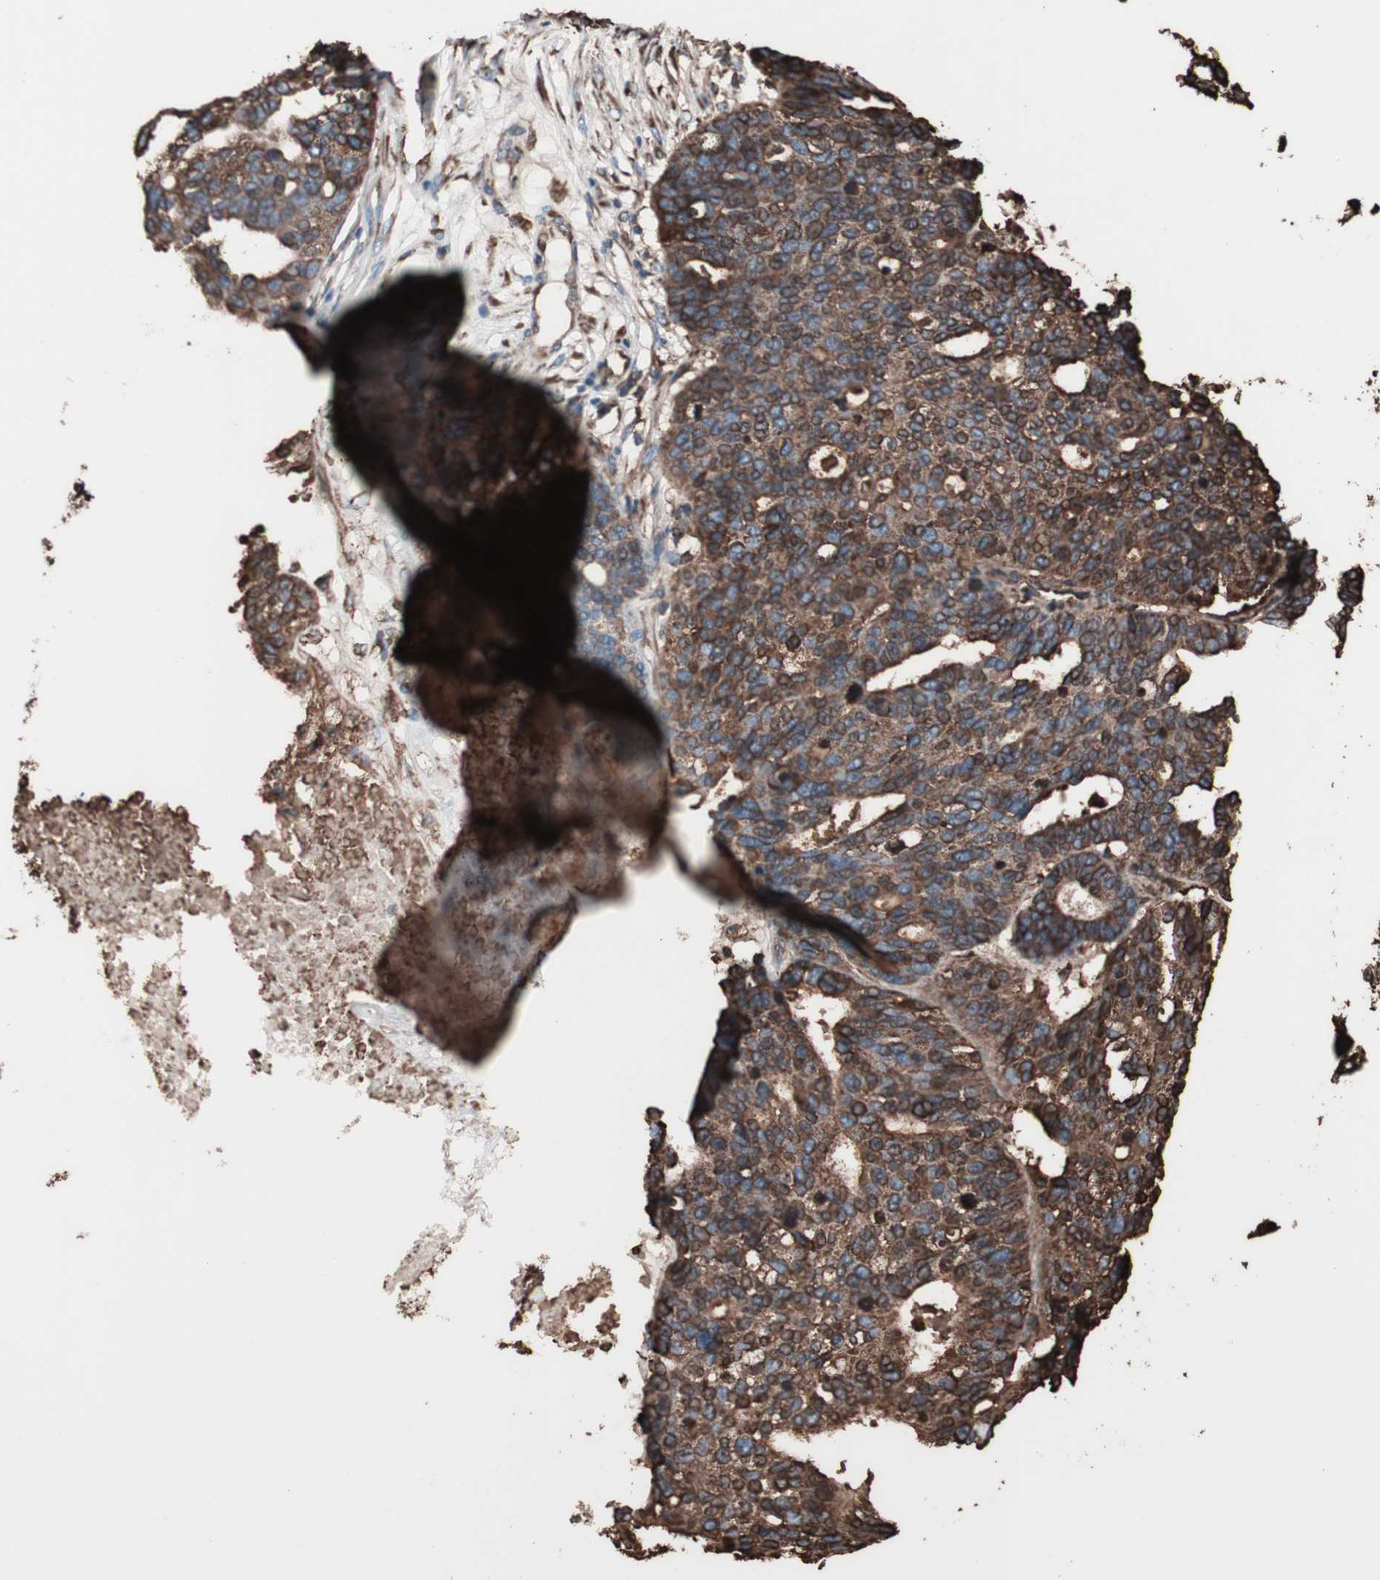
{"staining": {"intensity": "strong", "quantity": ">75%", "location": "cytoplasmic/membranous"}, "tissue": "ovarian cancer", "cell_type": "Tumor cells", "image_type": "cancer", "snomed": [{"axis": "morphology", "description": "Cystadenocarcinoma, serous, NOS"}, {"axis": "topography", "description": "Ovary"}], "caption": "Protein analysis of serous cystadenocarcinoma (ovarian) tissue reveals strong cytoplasmic/membranous expression in approximately >75% of tumor cells. (DAB (3,3'-diaminobenzidine) IHC, brown staining for protein, blue staining for nuclei).", "gene": "HSP90B1", "patient": {"sex": "female", "age": 59}}